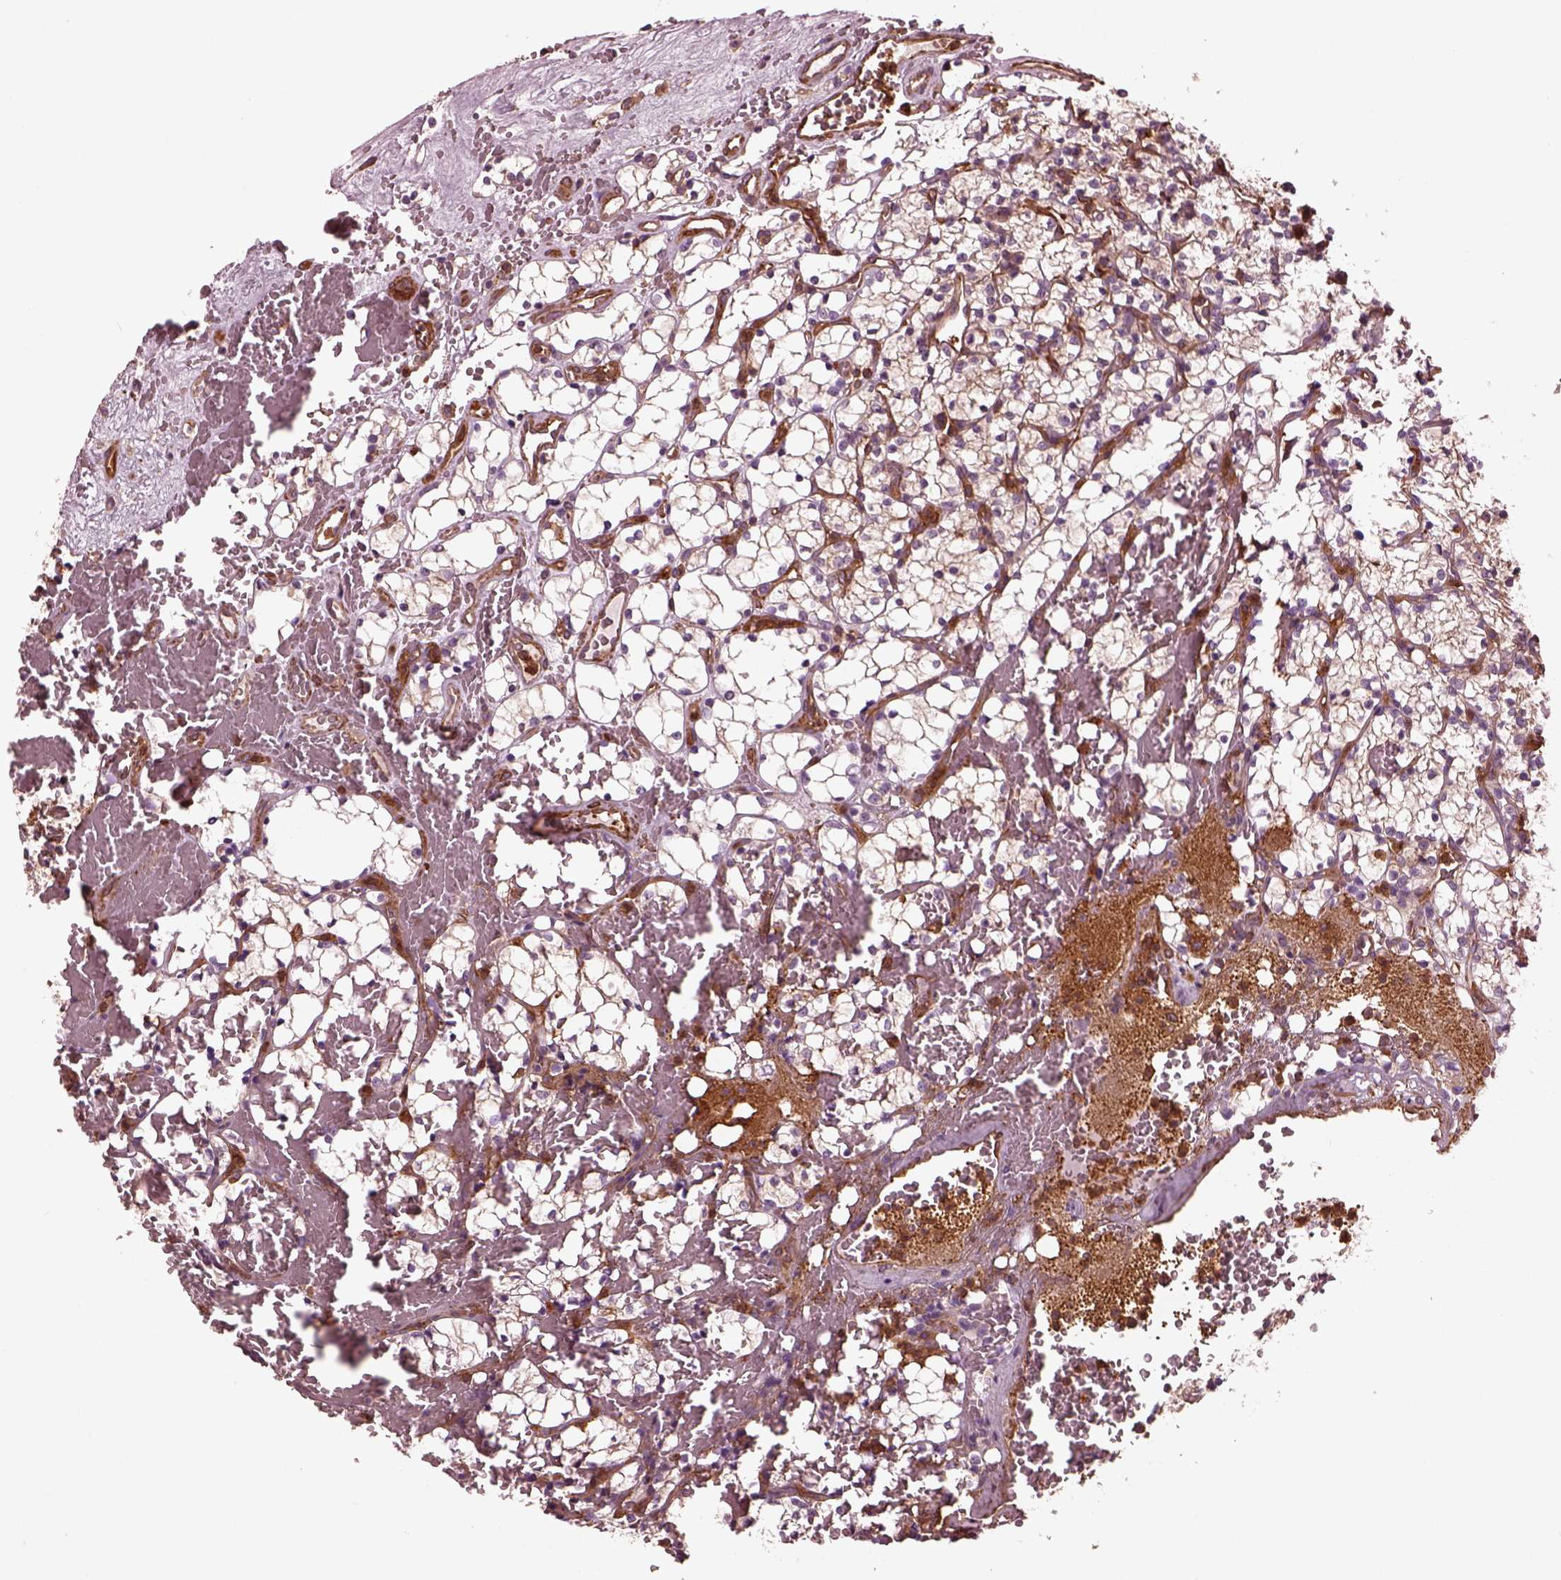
{"staining": {"intensity": "weak", "quantity": "25%-75%", "location": "cytoplasmic/membranous"}, "tissue": "renal cancer", "cell_type": "Tumor cells", "image_type": "cancer", "snomed": [{"axis": "morphology", "description": "Adenocarcinoma, NOS"}, {"axis": "topography", "description": "Kidney"}], "caption": "Human renal cancer (adenocarcinoma) stained for a protein (brown) shows weak cytoplasmic/membranous positive expression in approximately 25%-75% of tumor cells.", "gene": "MYL6", "patient": {"sex": "female", "age": 69}}